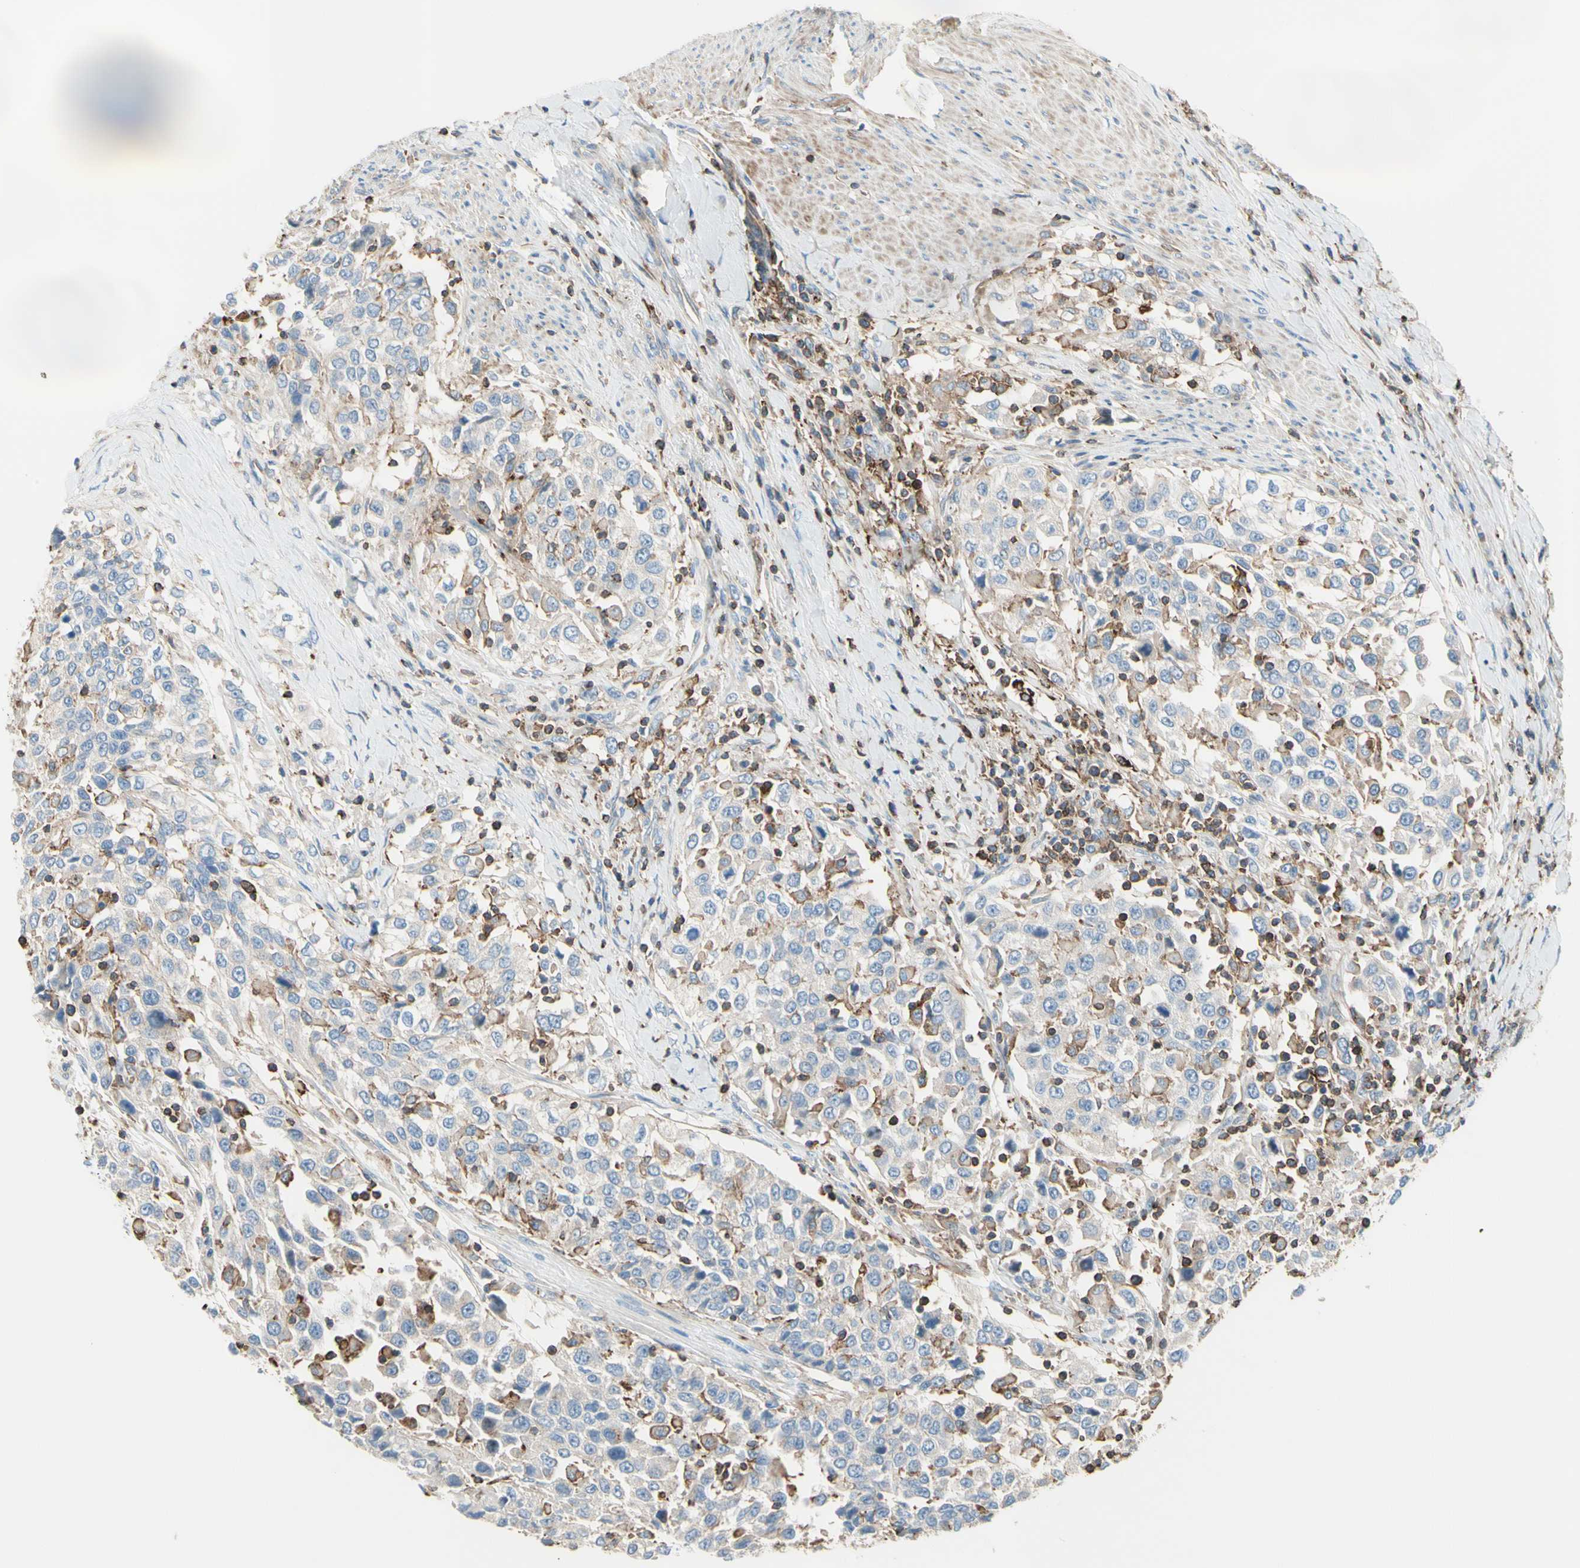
{"staining": {"intensity": "weak", "quantity": "<25%", "location": "cytoplasmic/membranous"}, "tissue": "urothelial cancer", "cell_type": "Tumor cells", "image_type": "cancer", "snomed": [{"axis": "morphology", "description": "Urothelial carcinoma, High grade"}, {"axis": "topography", "description": "Urinary bladder"}], "caption": "This micrograph is of urothelial cancer stained with immunohistochemistry (IHC) to label a protein in brown with the nuclei are counter-stained blue. There is no expression in tumor cells.", "gene": "SEMA4C", "patient": {"sex": "female", "age": 80}}